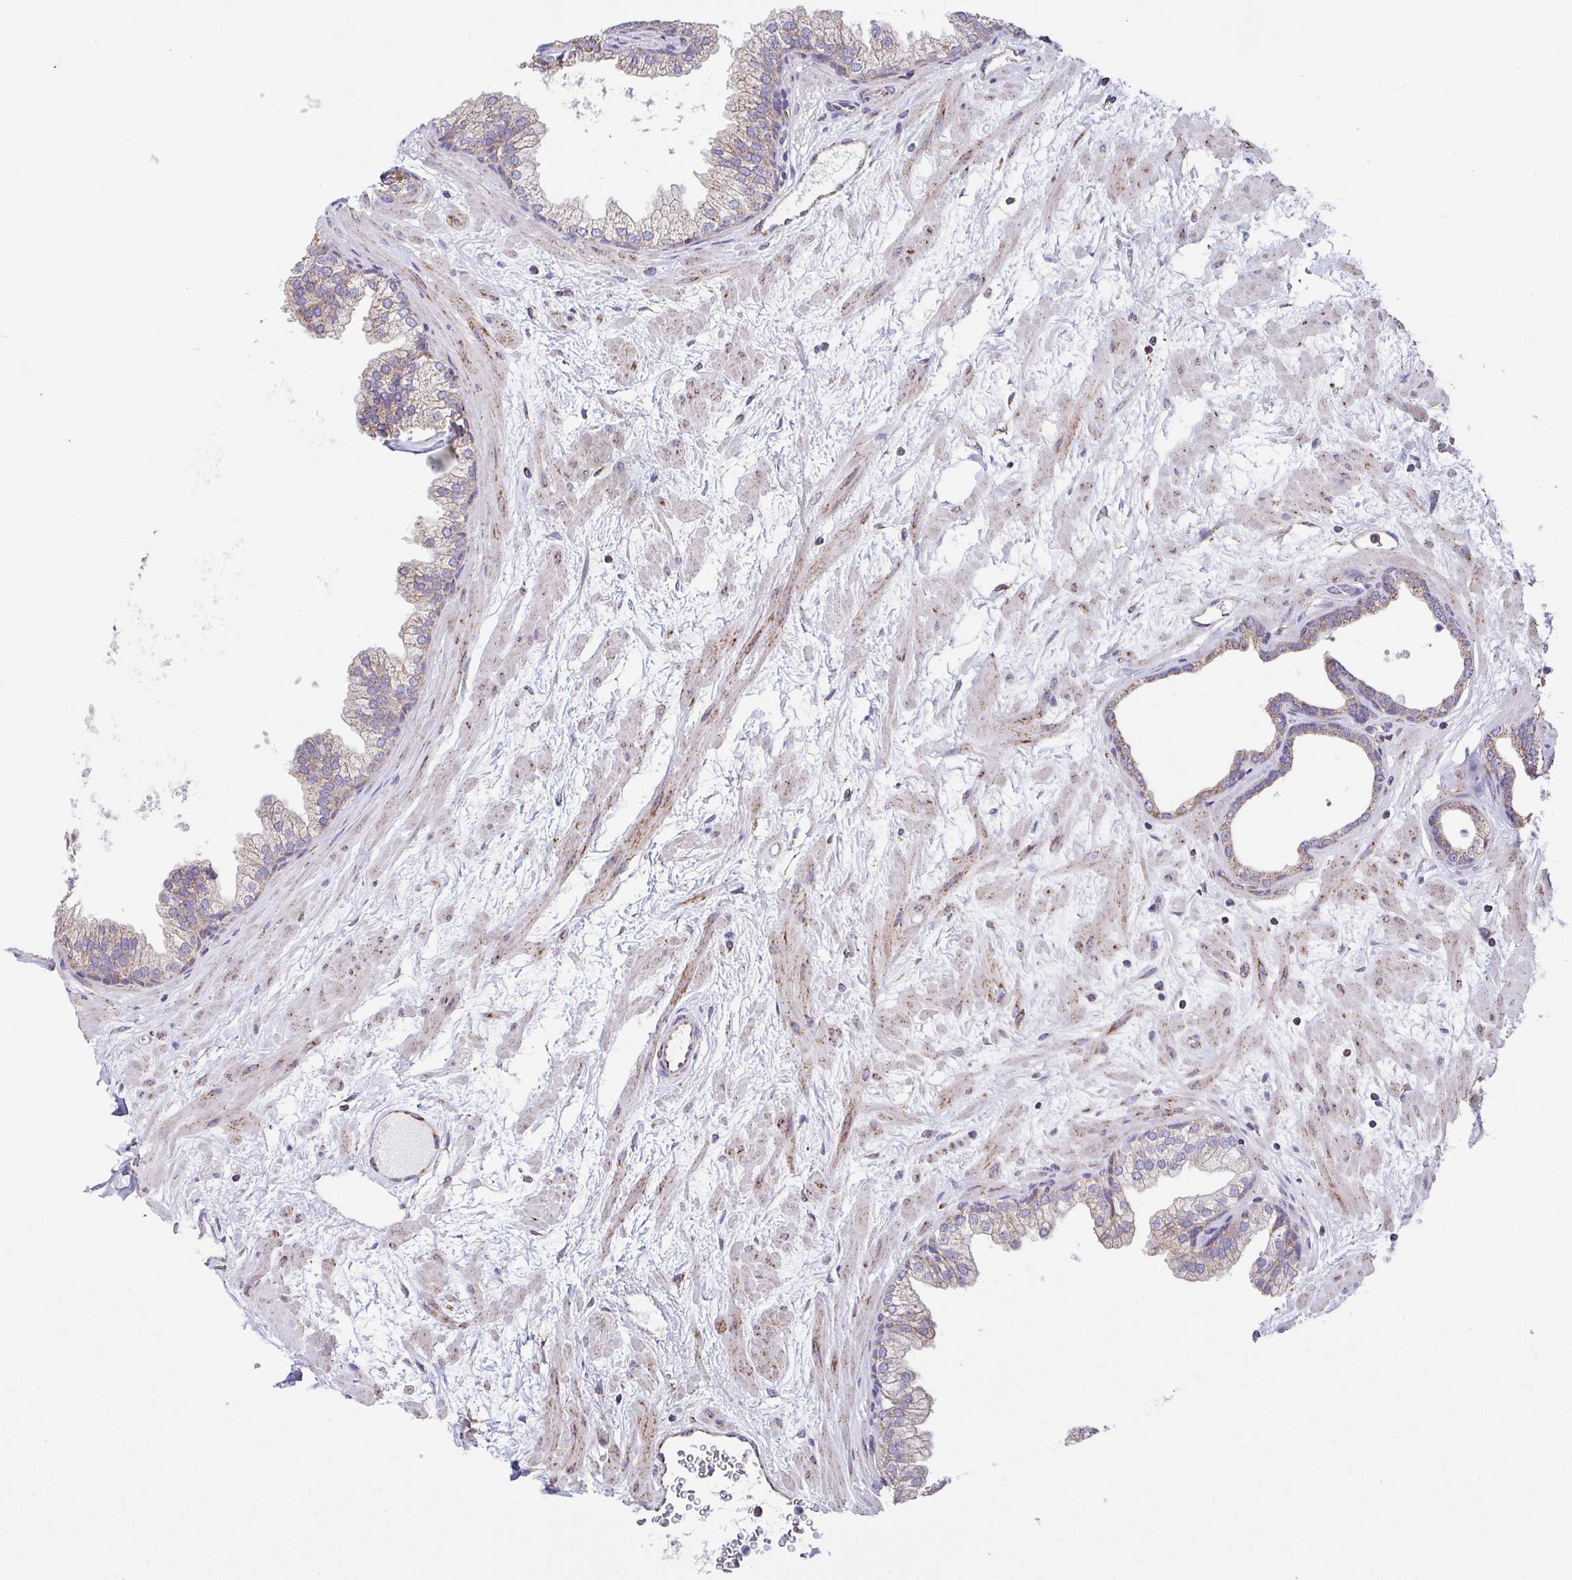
{"staining": {"intensity": "weak", "quantity": "<25%", "location": "cytoplasmic/membranous"}, "tissue": "prostate", "cell_type": "Glandular cells", "image_type": "normal", "snomed": [{"axis": "morphology", "description": "Normal tissue, NOS"}, {"axis": "topography", "description": "Prostate"}], "caption": "Glandular cells show no significant positivity in unremarkable prostate. (DAB (3,3'-diaminobenzidine) IHC with hematoxylin counter stain).", "gene": "GINM1", "patient": {"sex": "male", "age": 37}}